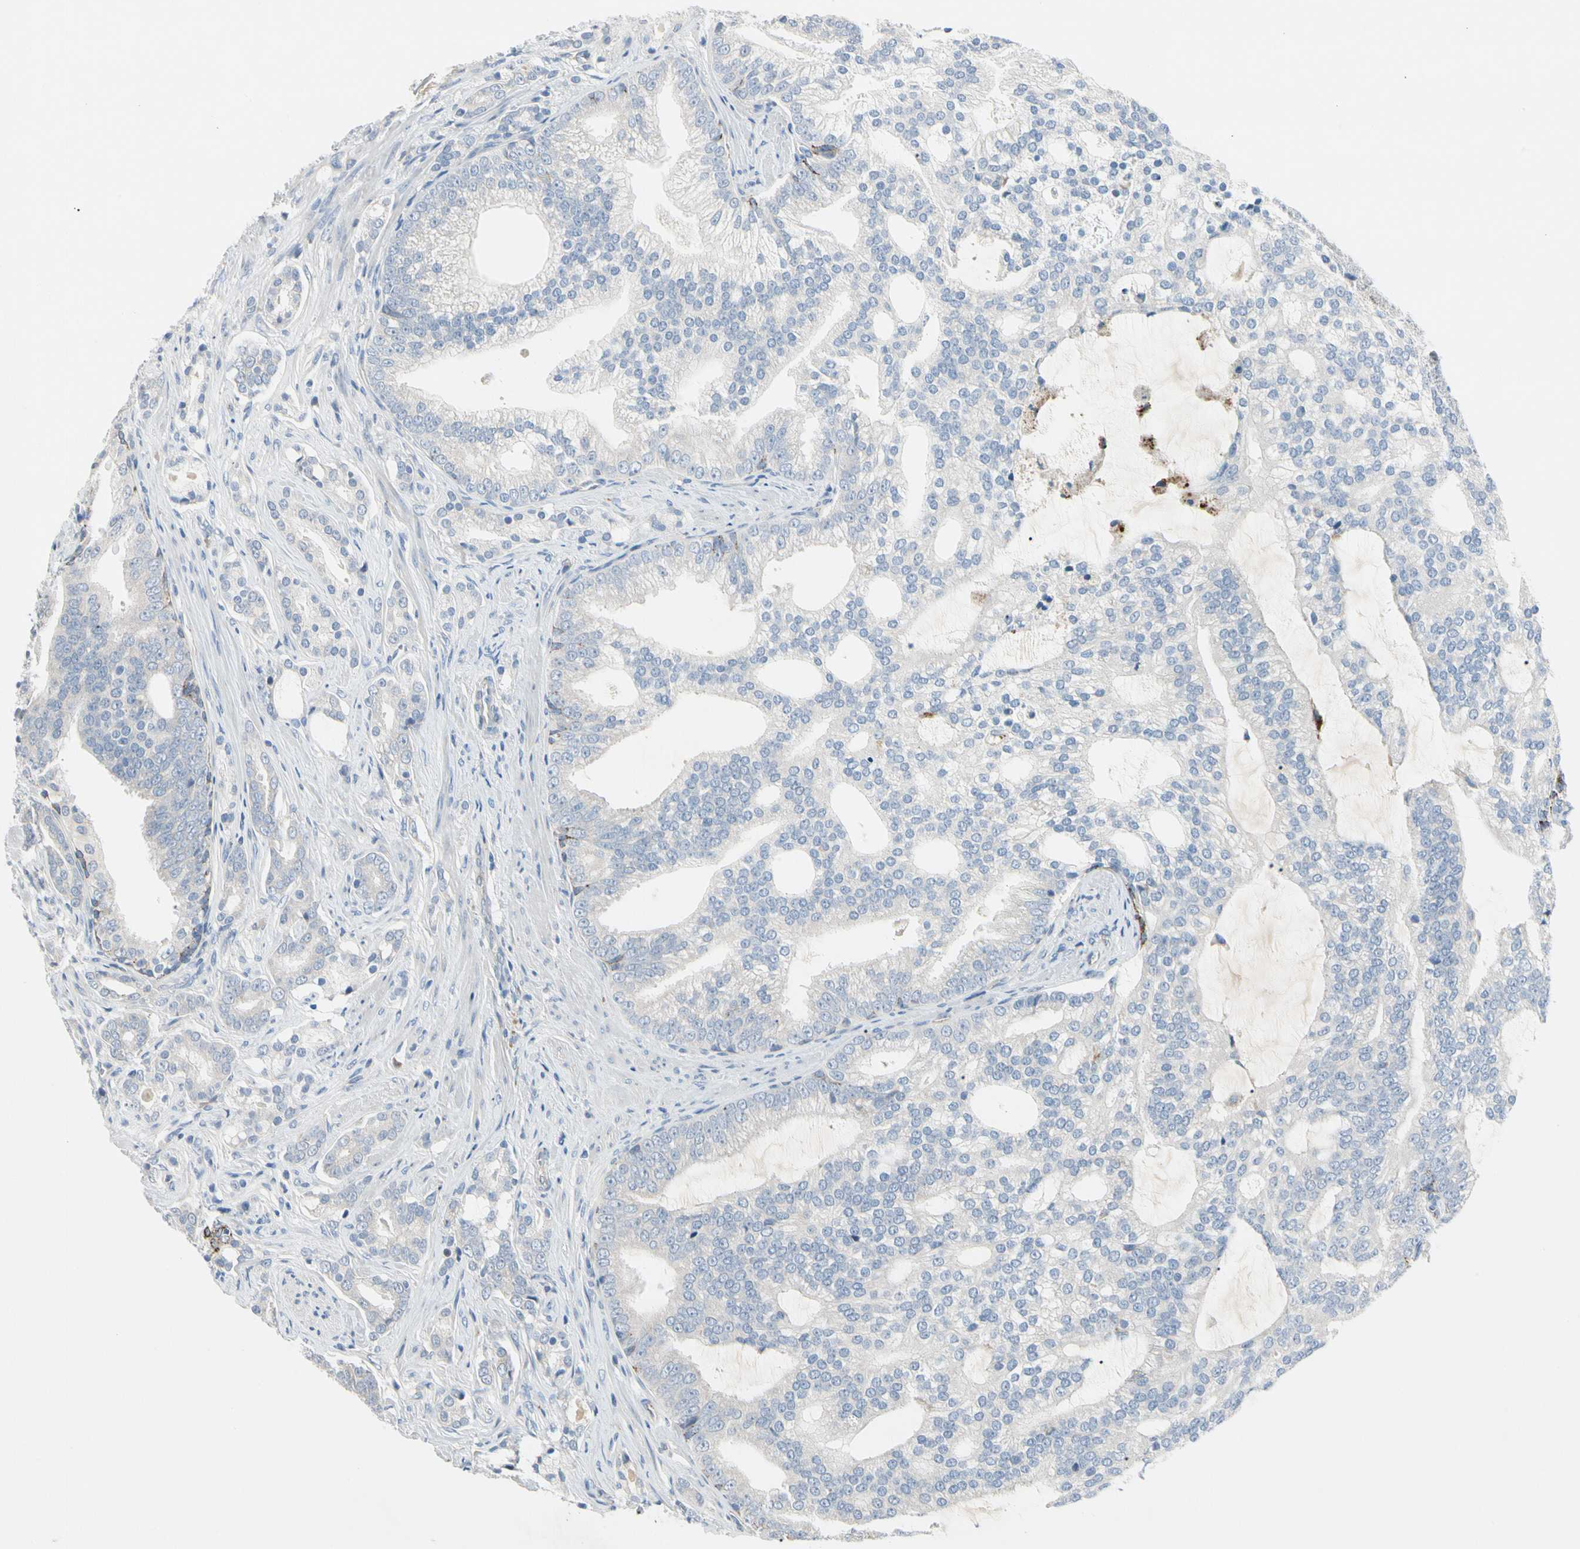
{"staining": {"intensity": "negative", "quantity": "none", "location": "none"}, "tissue": "prostate cancer", "cell_type": "Tumor cells", "image_type": "cancer", "snomed": [{"axis": "morphology", "description": "Adenocarcinoma, Low grade"}, {"axis": "topography", "description": "Prostate"}], "caption": "Tumor cells are negative for protein expression in human prostate cancer (low-grade adenocarcinoma).", "gene": "RETSAT", "patient": {"sex": "male", "age": 58}}